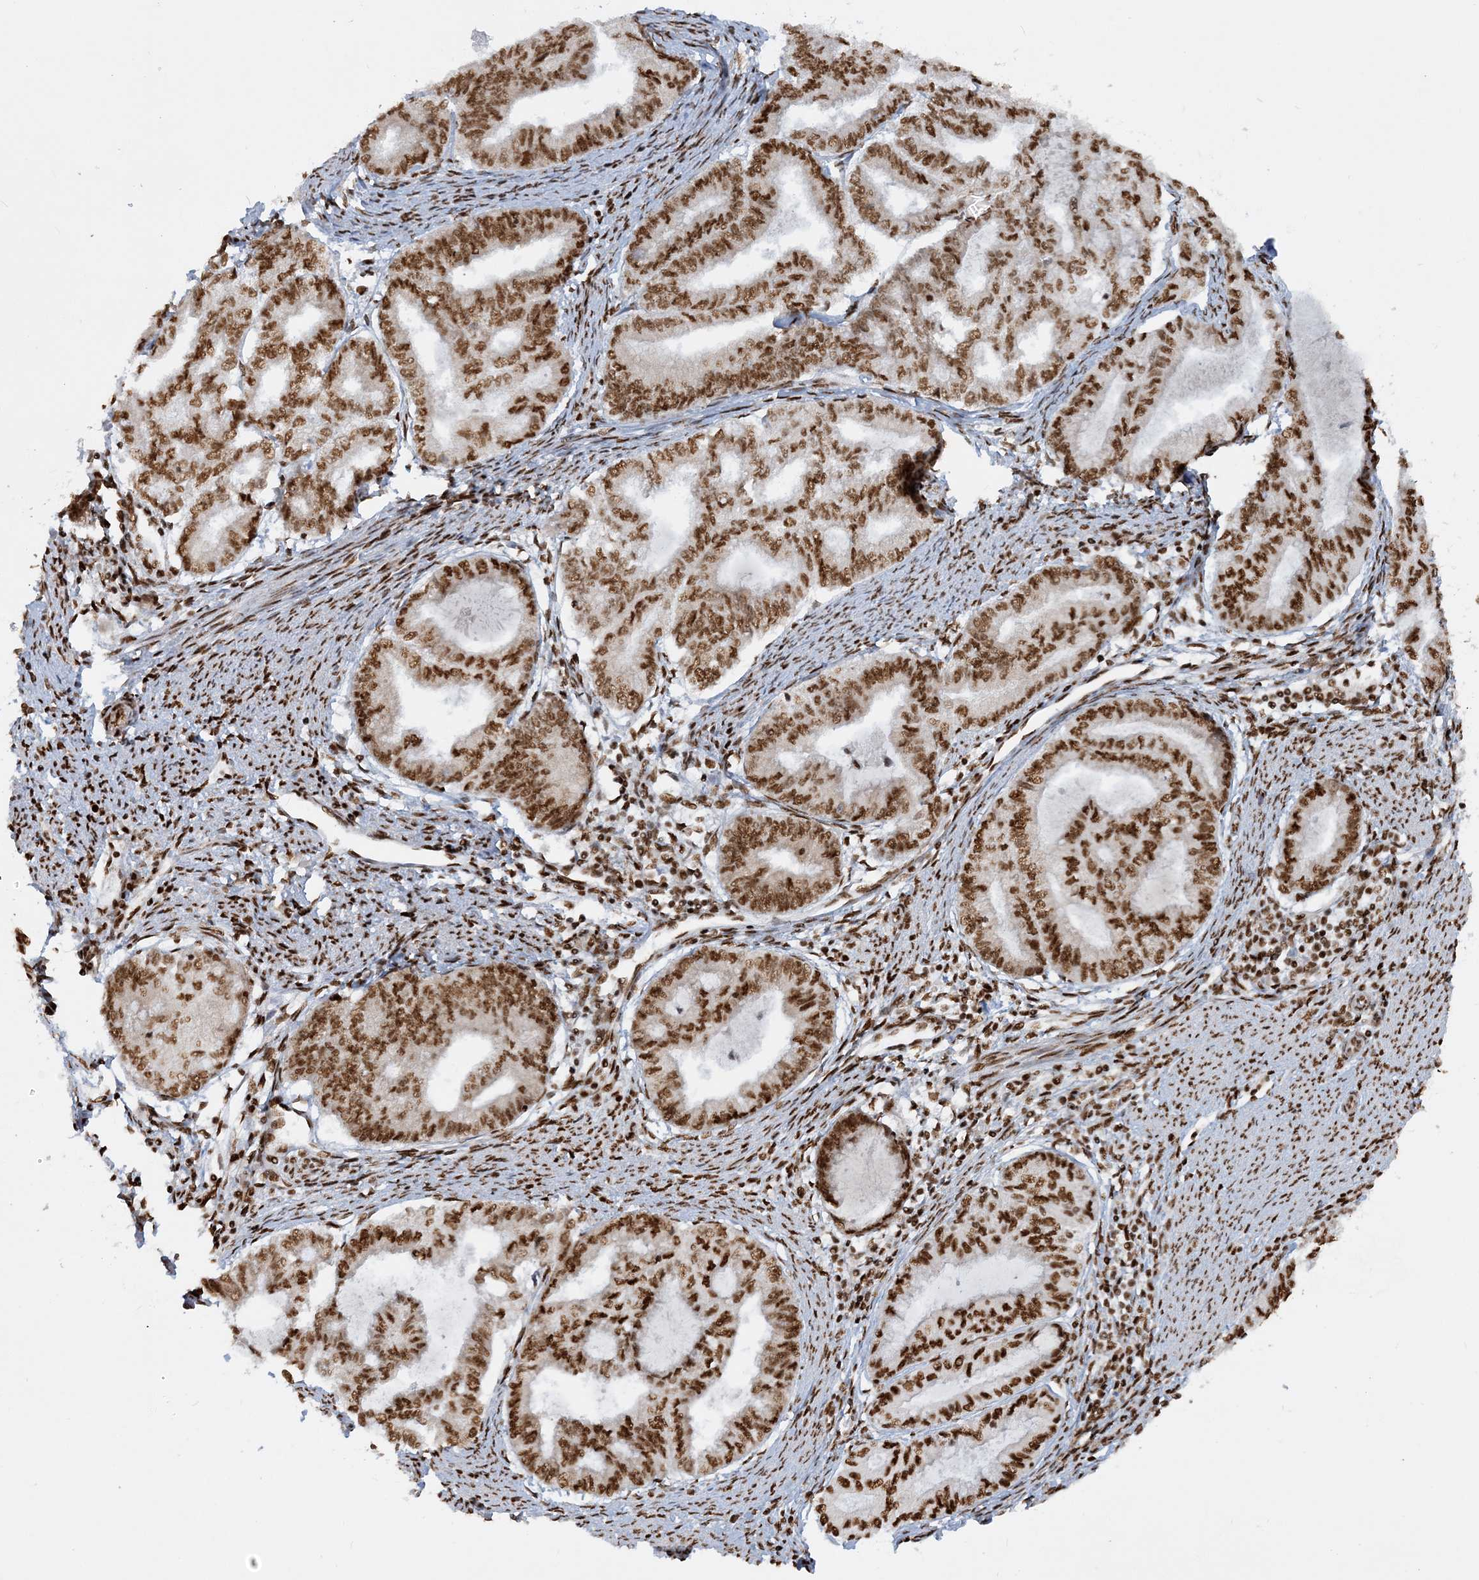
{"staining": {"intensity": "strong", "quantity": ">75%", "location": "nuclear"}, "tissue": "endometrial cancer", "cell_type": "Tumor cells", "image_type": "cancer", "snomed": [{"axis": "morphology", "description": "Adenocarcinoma, NOS"}, {"axis": "topography", "description": "Endometrium"}], "caption": "The immunohistochemical stain labels strong nuclear expression in tumor cells of endometrial cancer tissue.", "gene": "DELE1", "patient": {"sex": "female", "age": 79}}